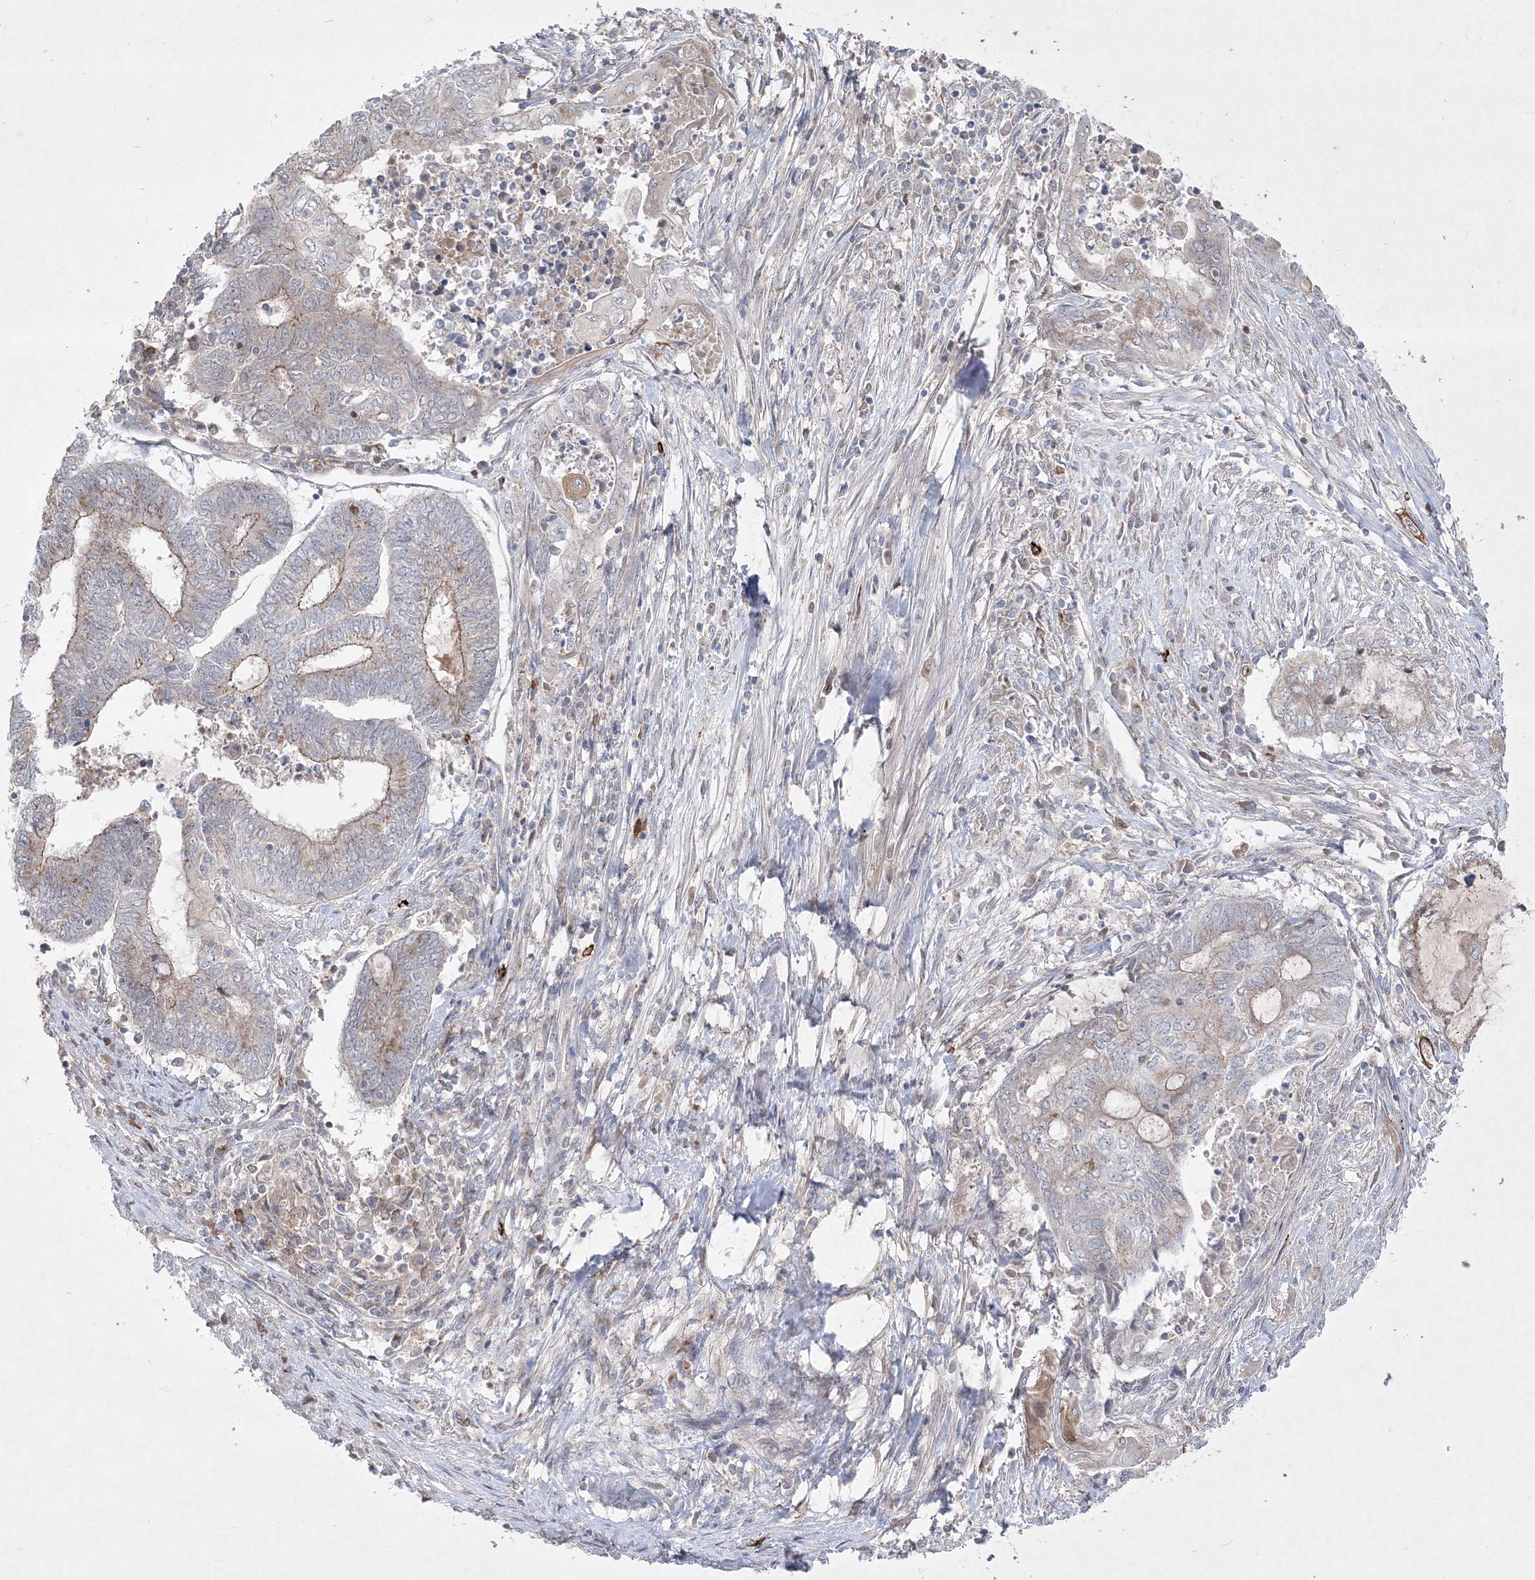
{"staining": {"intensity": "moderate", "quantity": "<25%", "location": "cytoplasmic/membranous"}, "tissue": "endometrial cancer", "cell_type": "Tumor cells", "image_type": "cancer", "snomed": [{"axis": "morphology", "description": "Adenocarcinoma, NOS"}, {"axis": "topography", "description": "Uterus"}, {"axis": "topography", "description": "Endometrium"}], "caption": "About <25% of tumor cells in endometrial adenocarcinoma display moderate cytoplasmic/membranous protein expression as visualized by brown immunohistochemical staining.", "gene": "CLNK", "patient": {"sex": "female", "age": 70}}